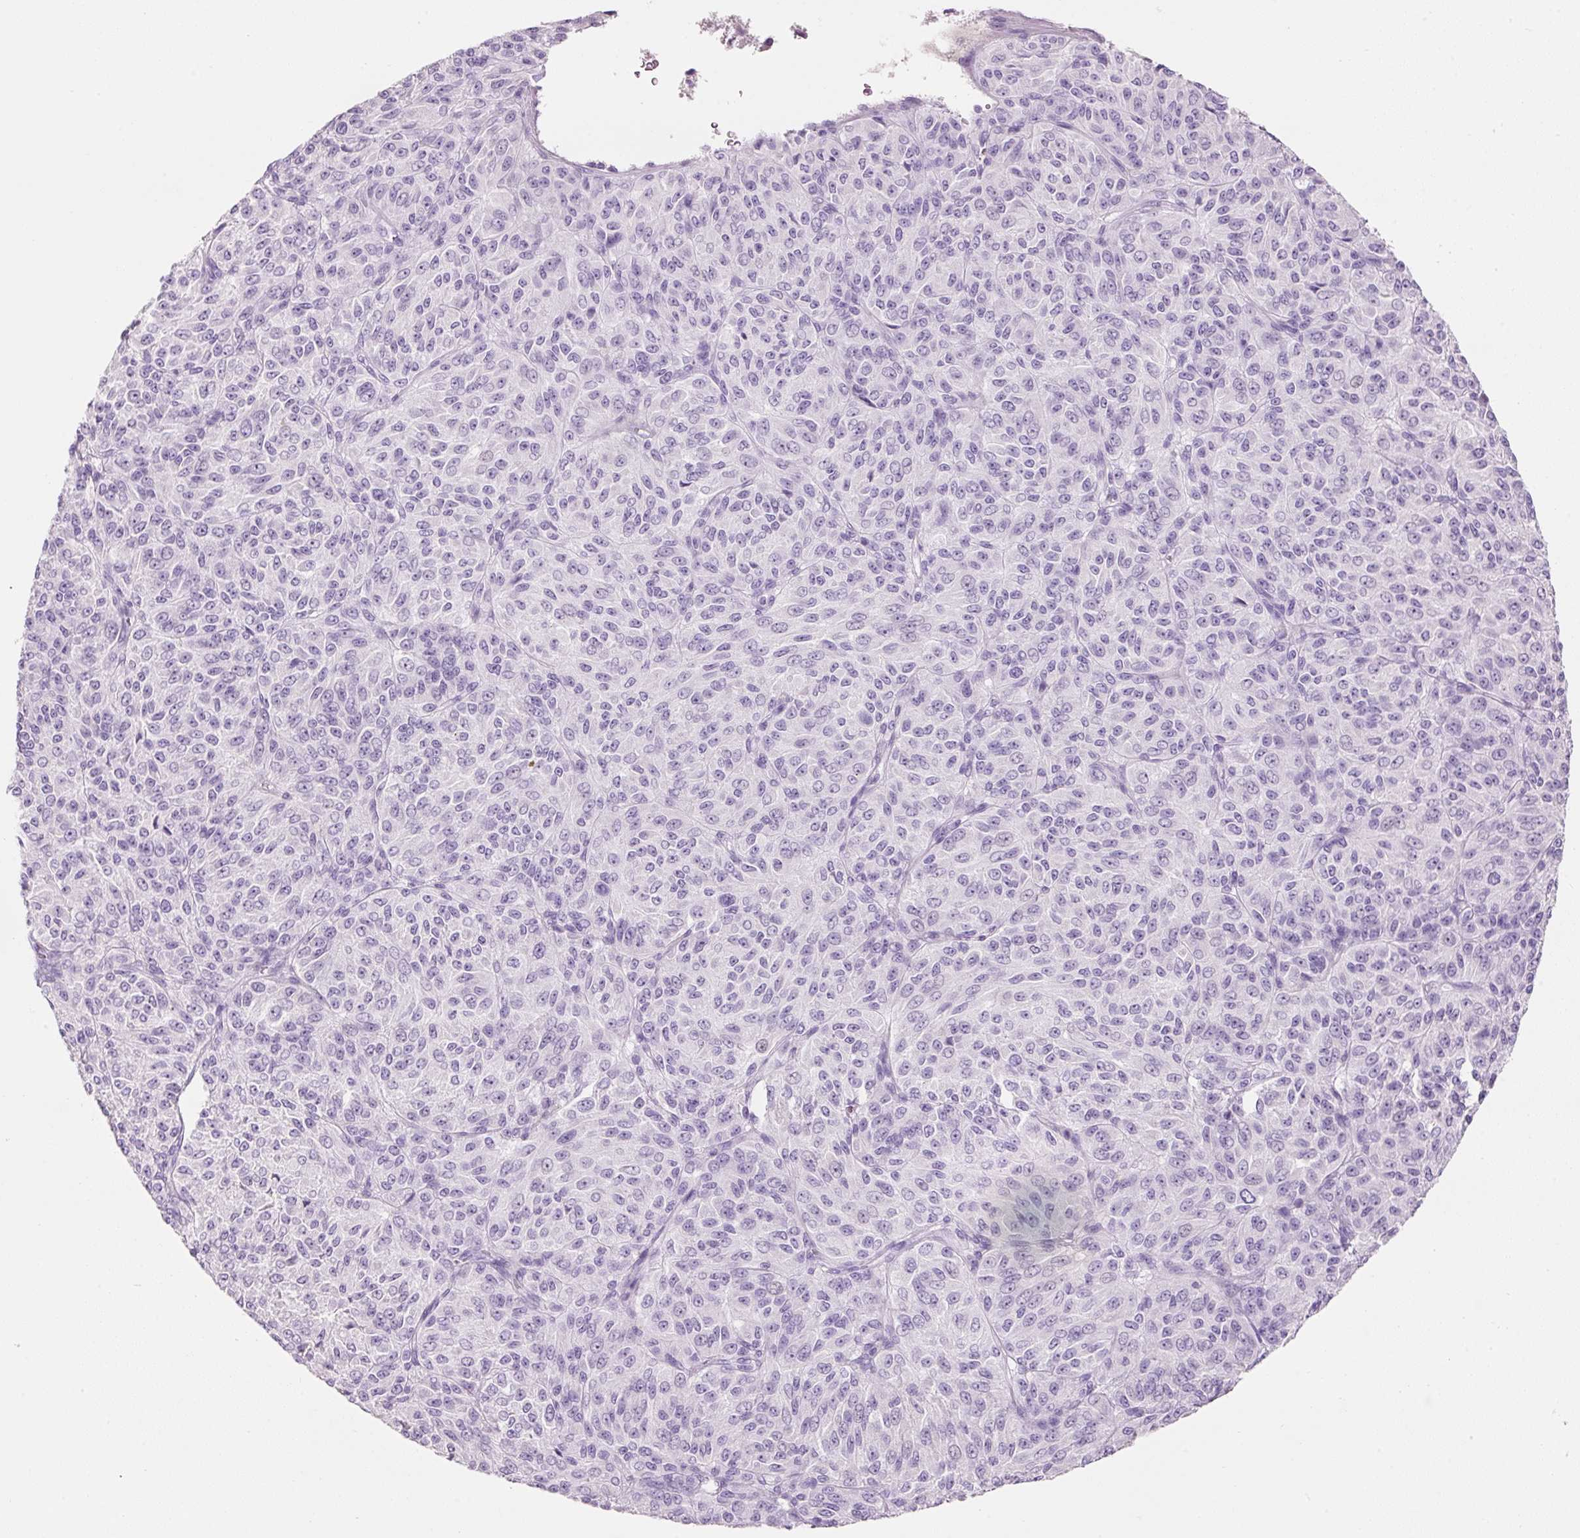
{"staining": {"intensity": "negative", "quantity": "none", "location": "none"}, "tissue": "melanoma", "cell_type": "Tumor cells", "image_type": "cancer", "snomed": [{"axis": "morphology", "description": "Malignant melanoma, Metastatic site"}, {"axis": "topography", "description": "Brain"}], "caption": "This is a micrograph of IHC staining of melanoma, which shows no positivity in tumor cells.", "gene": "MFAP4", "patient": {"sex": "female", "age": 56}}